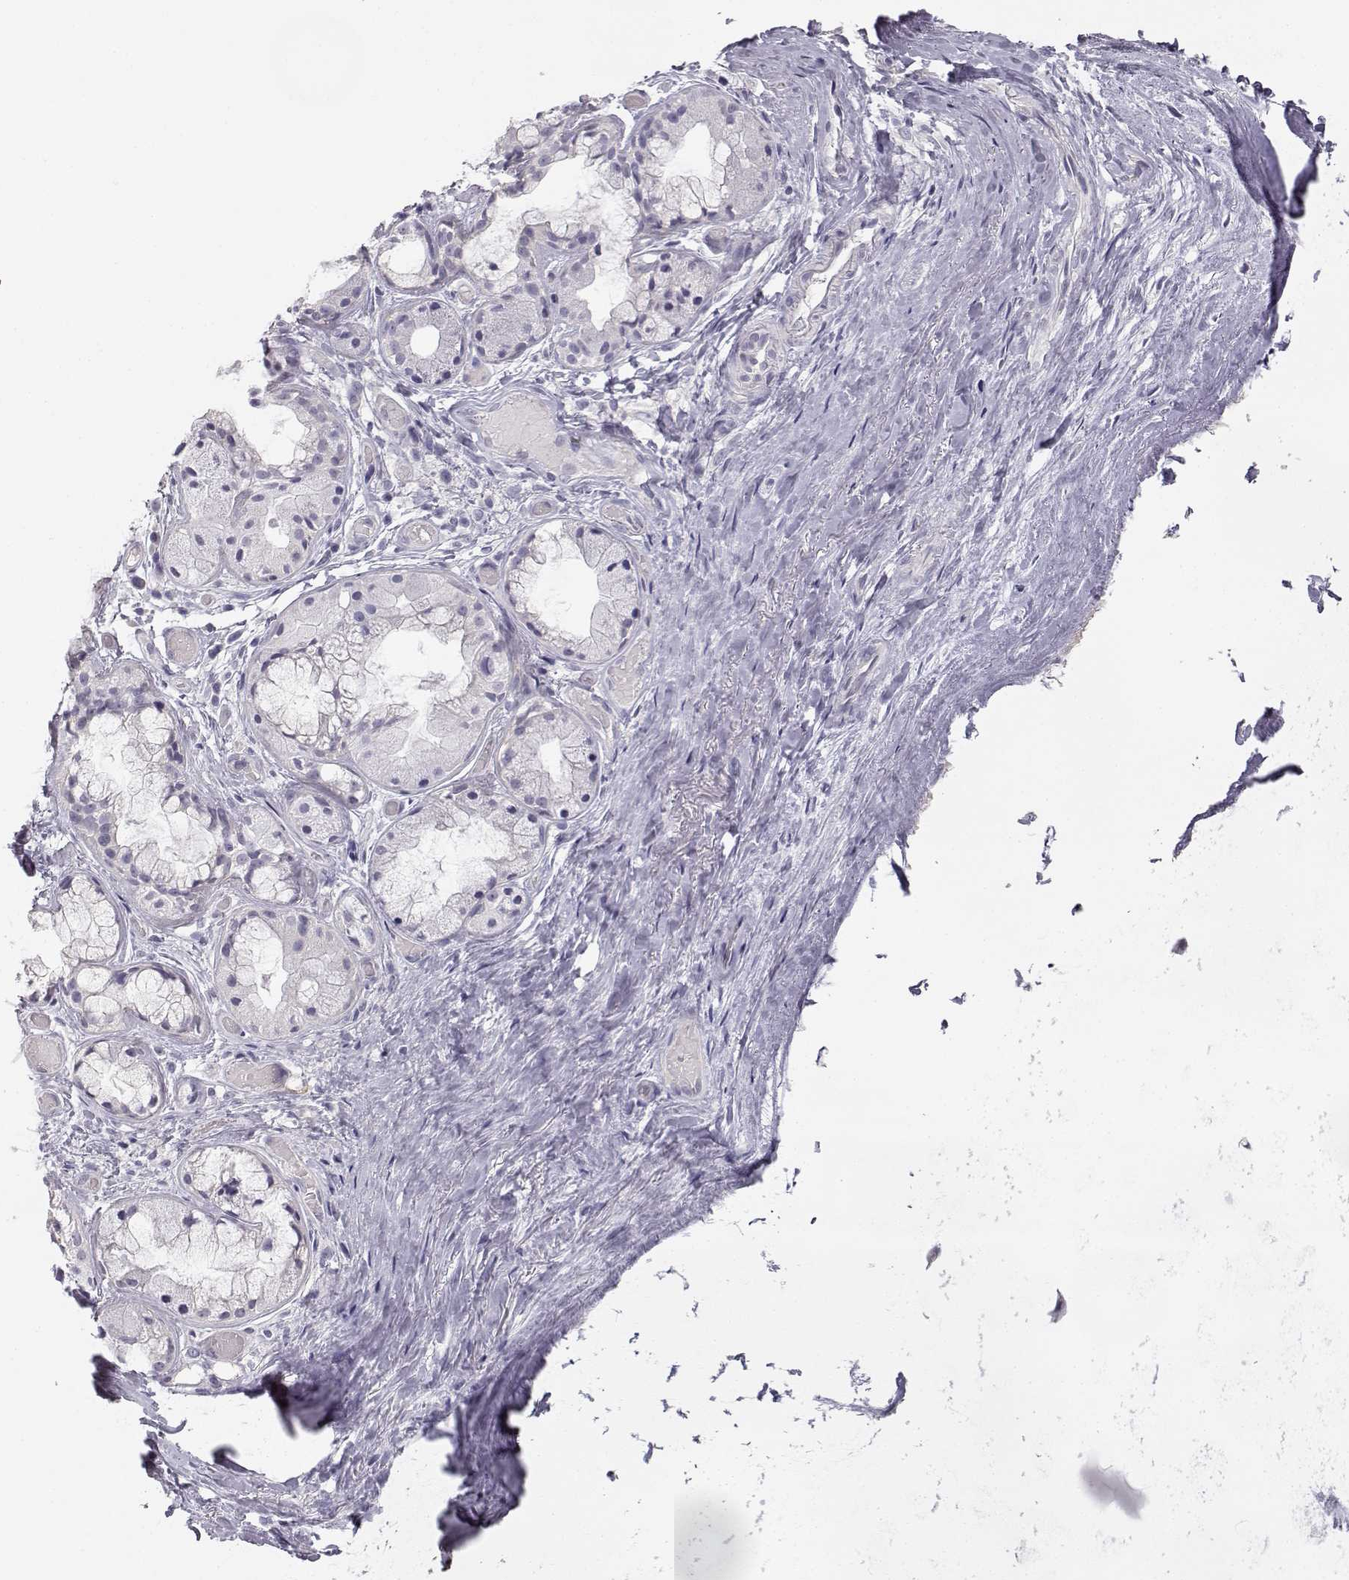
{"staining": {"intensity": "negative", "quantity": "none", "location": "none"}, "tissue": "adipose tissue", "cell_type": "Adipocytes", "image_type": "normal", "snomed": [{"axis": "morphology", "description": "Normal tissue, NOS"}, {"axis": "topography", "description": "Cartilage tissue"}], "caption": "IHC image of normal human adipose tissue stained for a protein (brown), which shows no expression in adipocytes.", "gene": "MYCBPAP", "patient": {"sex": "male", "age": 62}}